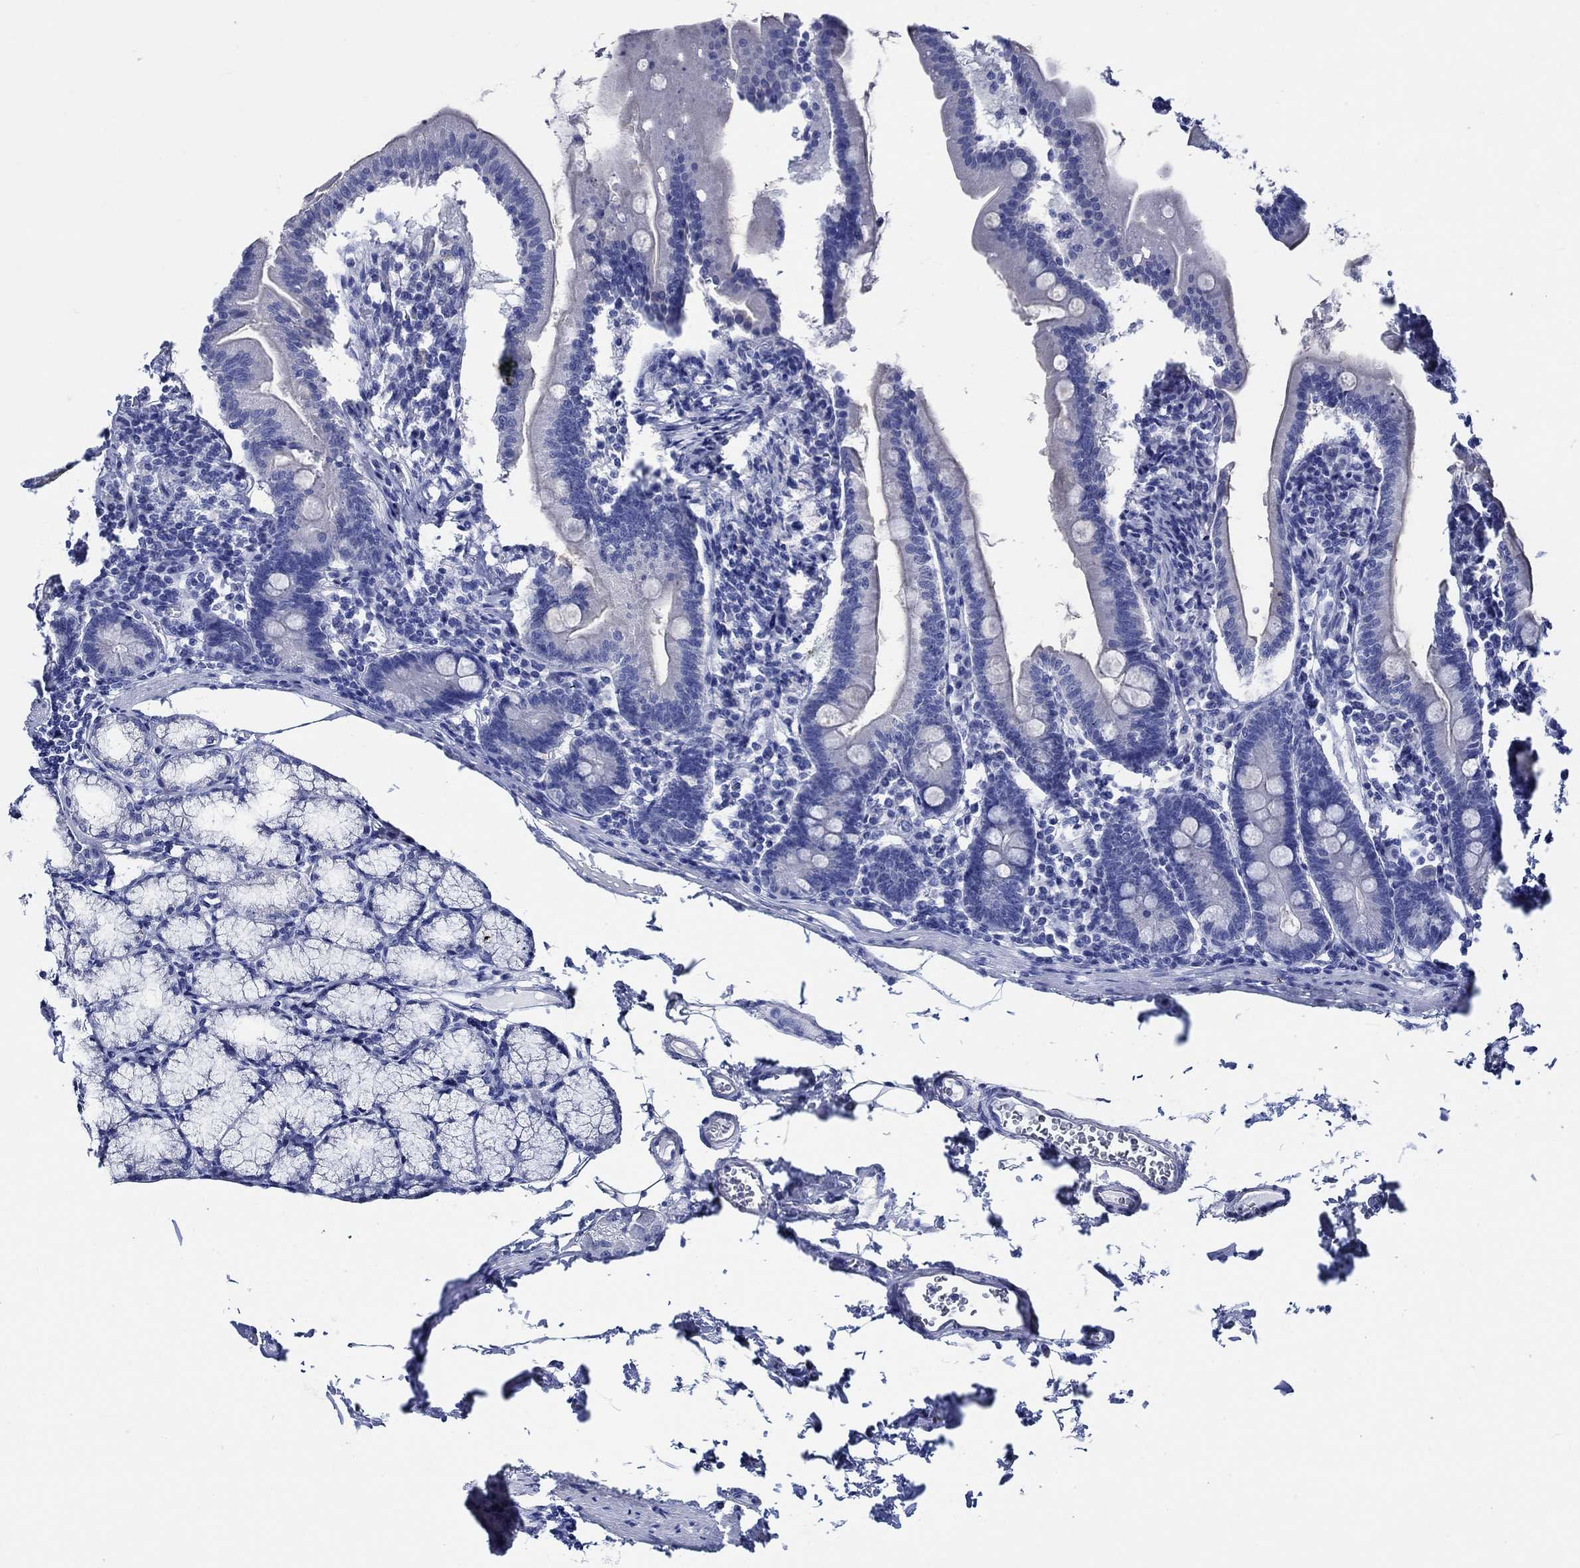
{"staining": {"intensity": "negative", "quantity": "none", "location": "none"}, "tissue": "duodenum", "cell_type": "Glandular cells", "image_type": "normal", "snomed": [{"axis": "morphology", "description": "Normal tissue, NOS"}, {"axis": "topography", "description": "Duodenum"}], "caption": "Immunohistochemistry photomicrograph of benign human duodenum stained for a protein (brown), which reveals no positivity in glandular cells.", "gene": "WDR62", "patient": {"sex": "female", "age": 67}}